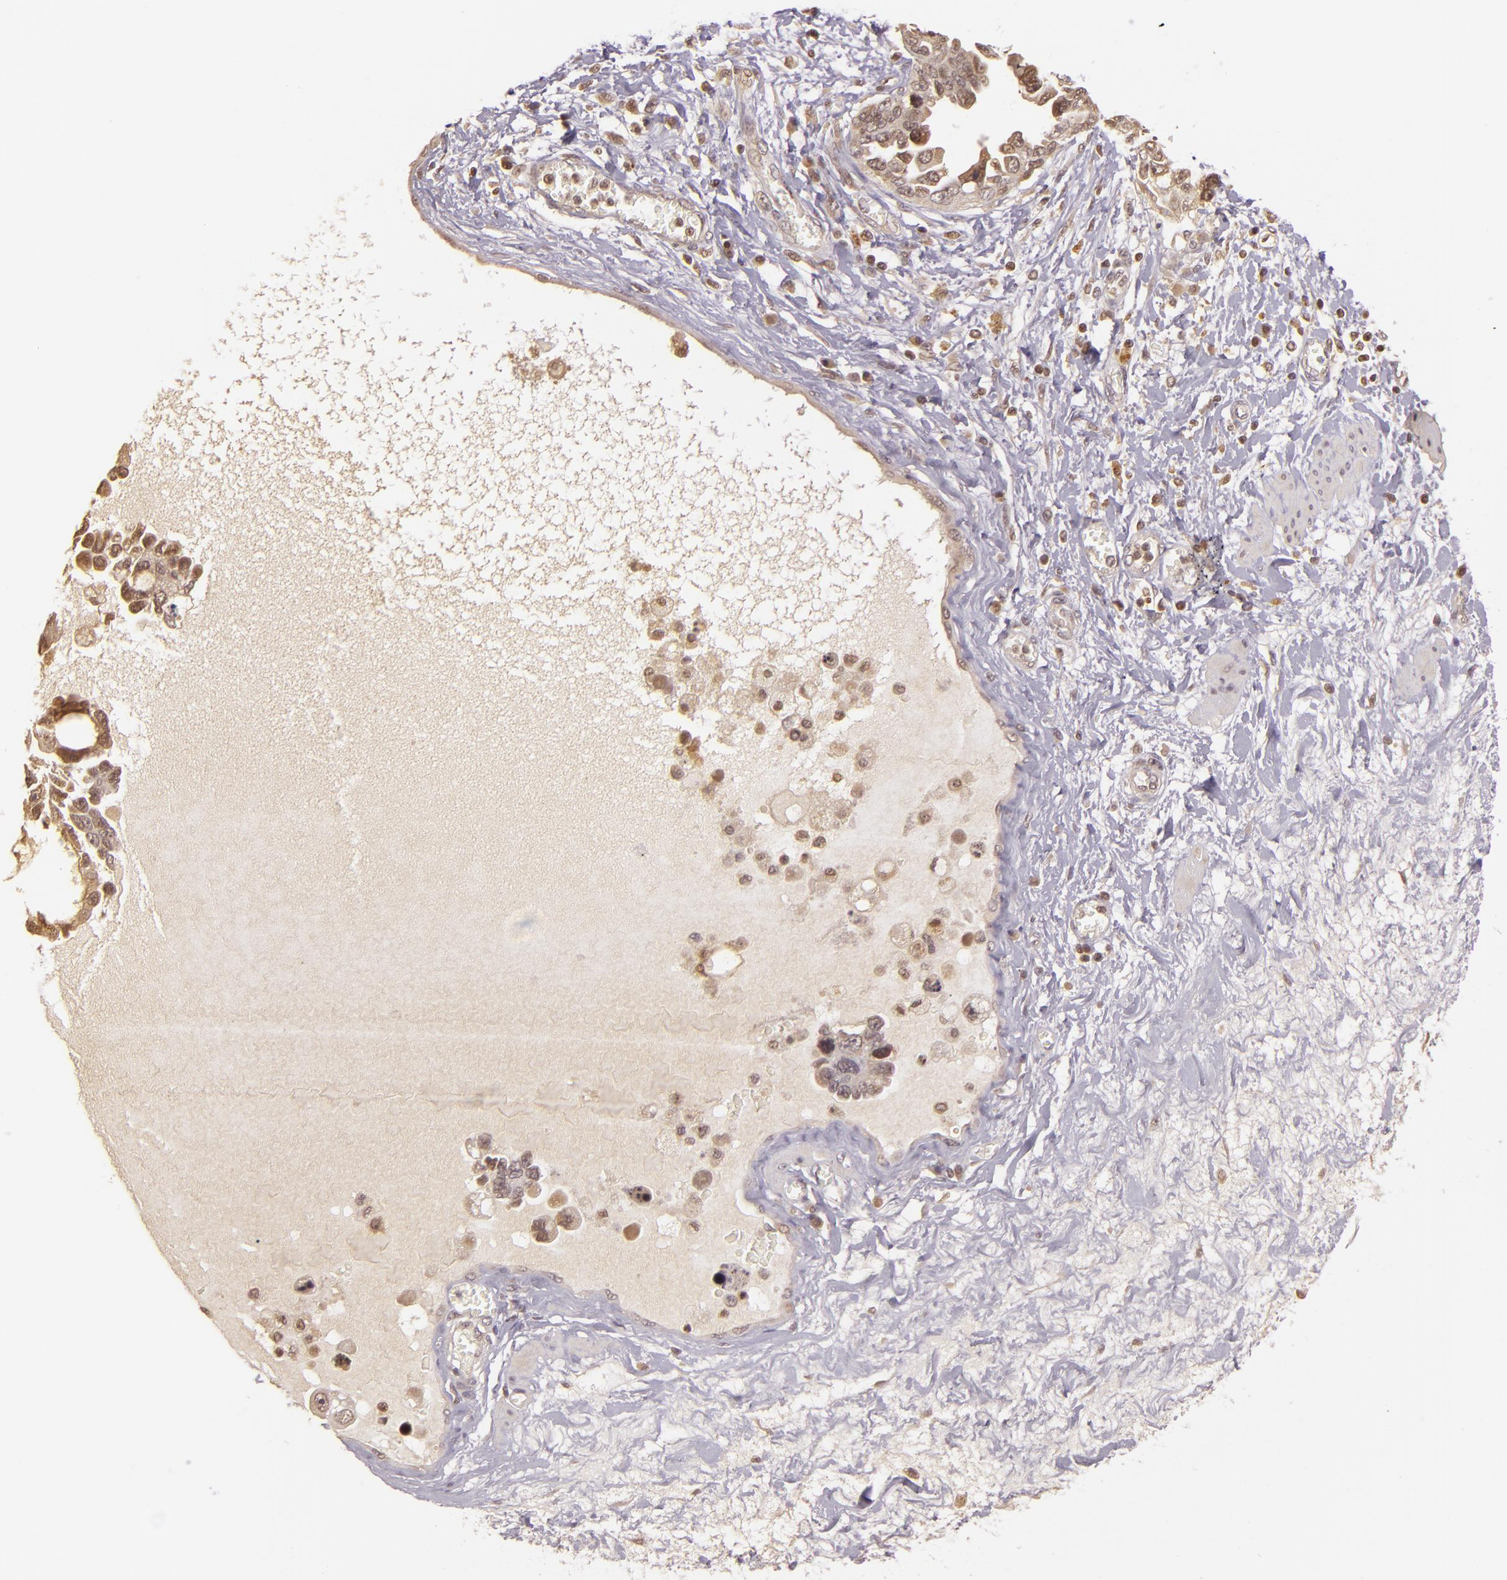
{"staining": {"intensity": "weak", "quantity": "25%-75%", "location": "cytoplasmic/membranous,nuclear"}, "tissue": "ovarian cancer", "cell_type": "Tumor cells", "image_type": "cancer", "snomed": [{"axis": "morphology", "description": "Cystadenocarcinoma, serous, NOS"}, {"axis": "topography", "description": "Ovary"}], "caption": "The histopathology image exhibits staining of ovarian cancer, revealing weak cytoplasmic/membranous and nuclear protein expression (brown color) within tumor cells. (Stains: DAB (3,3'-diaminobenzidine) in brown, nuclei in blue, Microscopy: brightfield microscopy at high magnification).", "gene": "TXNRD2", "patient": {"sex": "female", "age": 63}}